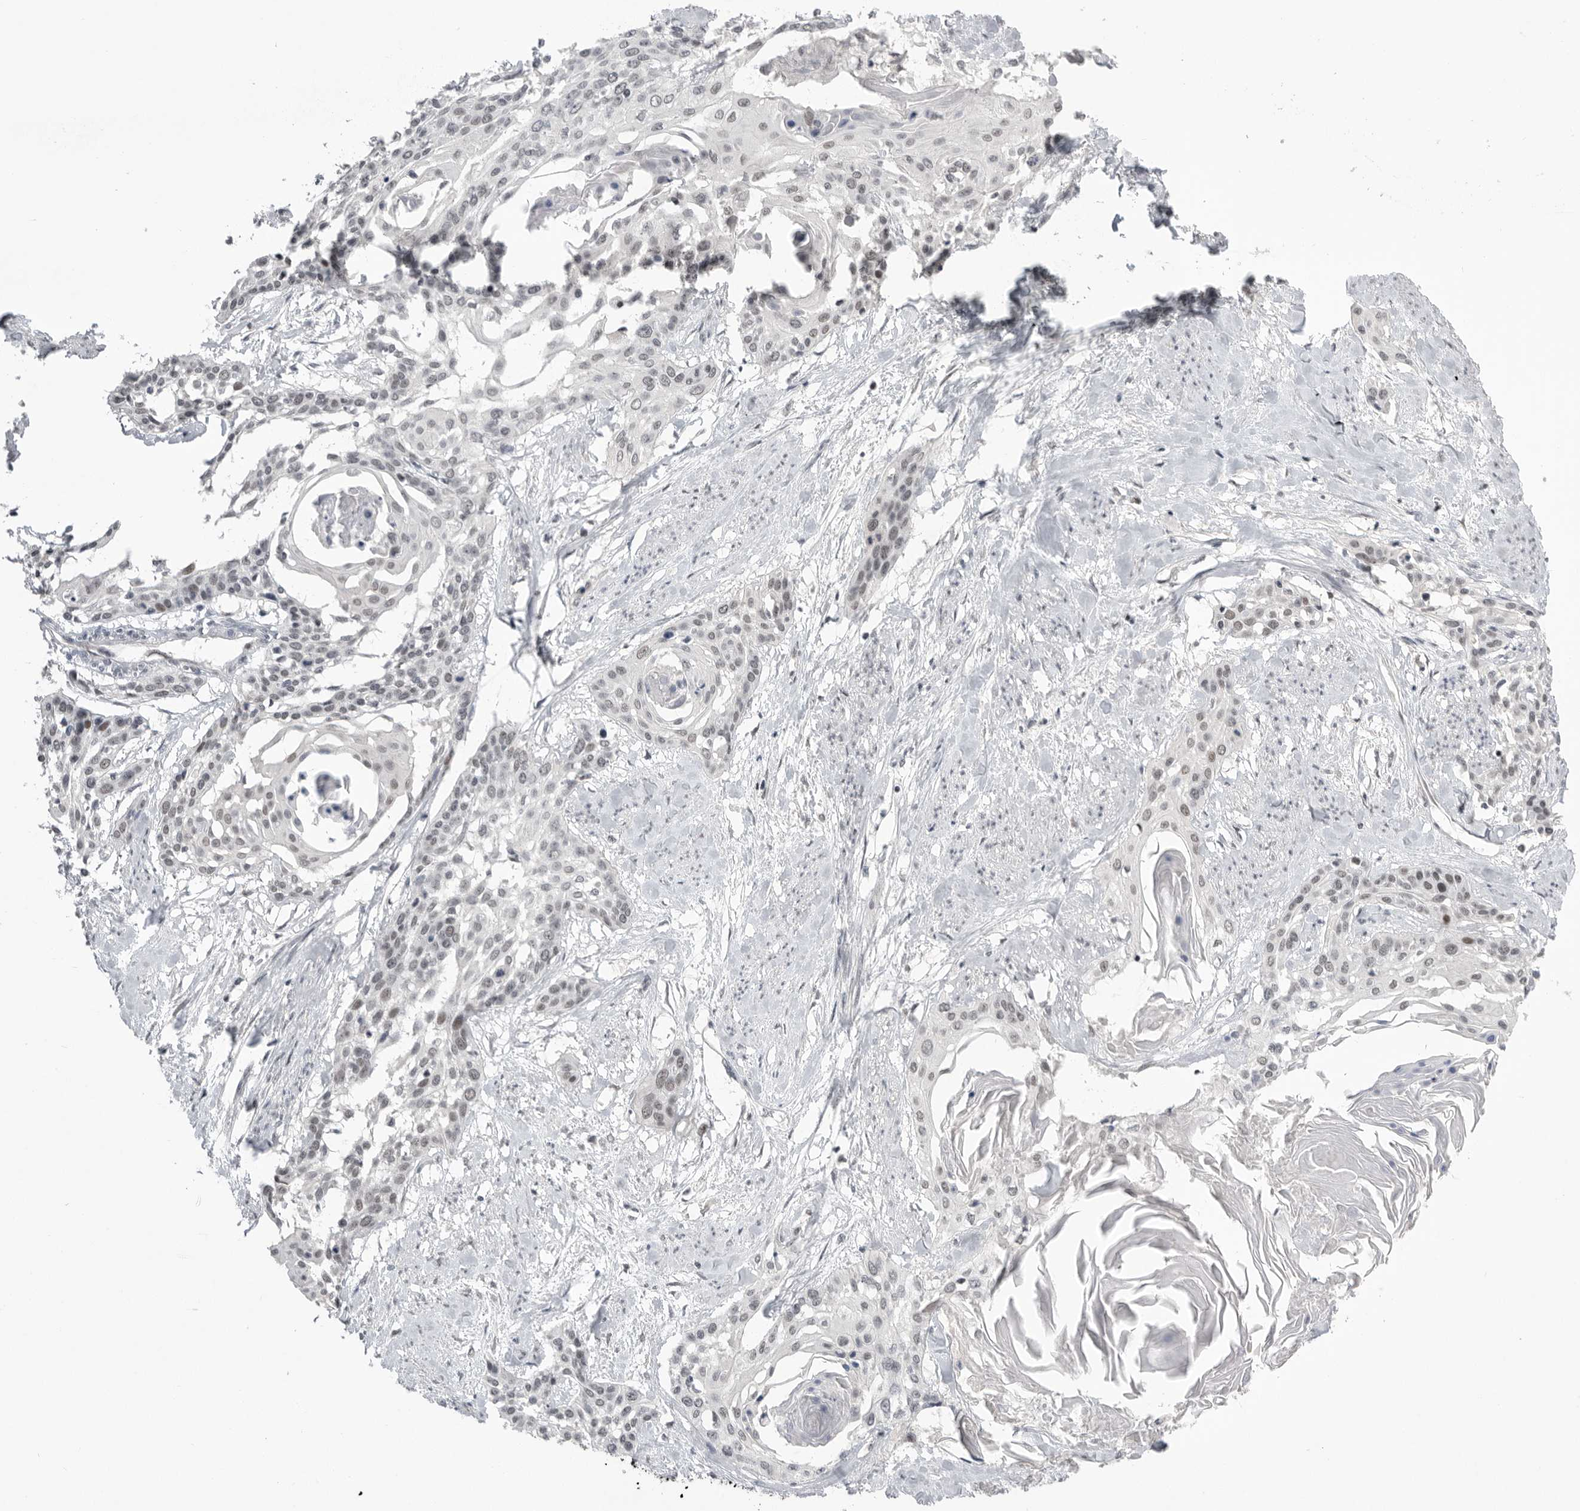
{"staining": {"intensity": "weak", "quantity": "25%-75%", "location": "nuclear"}, "tissue": "cervical cancer", "cell_type": "Tumor cells", "image_type": "cancer", "snomed": [{"axis": "morphology", "description": "Squamous cell carcinoma, NOS"}, {"axis": "topography", "description": "Cervix"}], "caption": "Cervical cancer (squamous cell carcinoma) stained for a protein (brown) shows weak nuclear positive expression in approximately 25%-75% of tumor cells.", "gene": "POU5F1", "patient": {"sex": "female", "age": 57}}